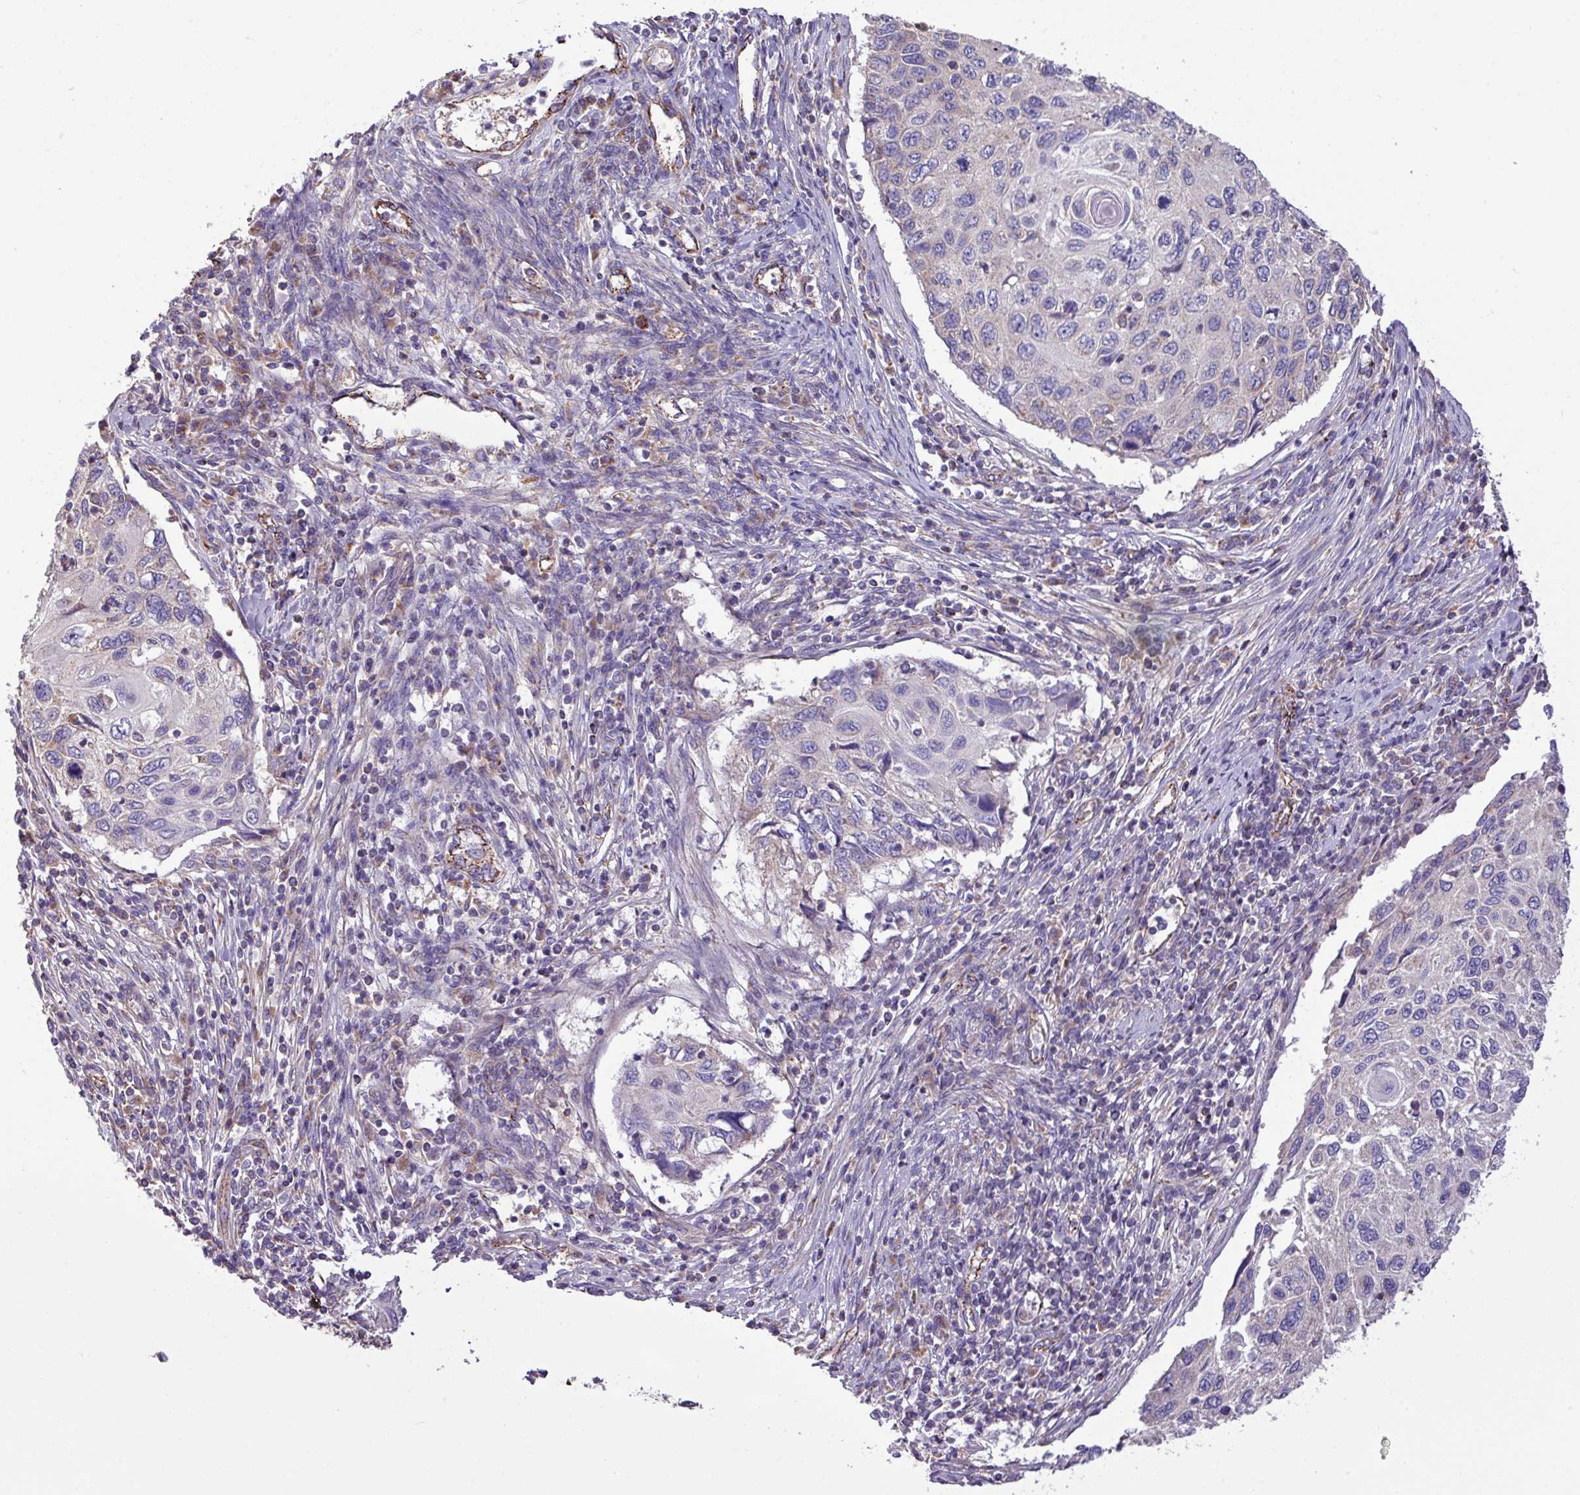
{"staining": {"intensity": "negative", "quantity": "none", "location": "none"}, "tissue": "cervical cancer", "cell_type": "Tumor cells", "image_type": "cancer", "snomed": [{"axis": "morphology", "description": "Squamous cell carcinoma, NOS"}, {"axis": "topography", "description": "Cervix"}], "caption": "Tumor cells are negative for brown protein staining in cervical squamous cell carcinoma.", "gene": "PPM1J", "patient": {"sex": "female", "age": 70}}